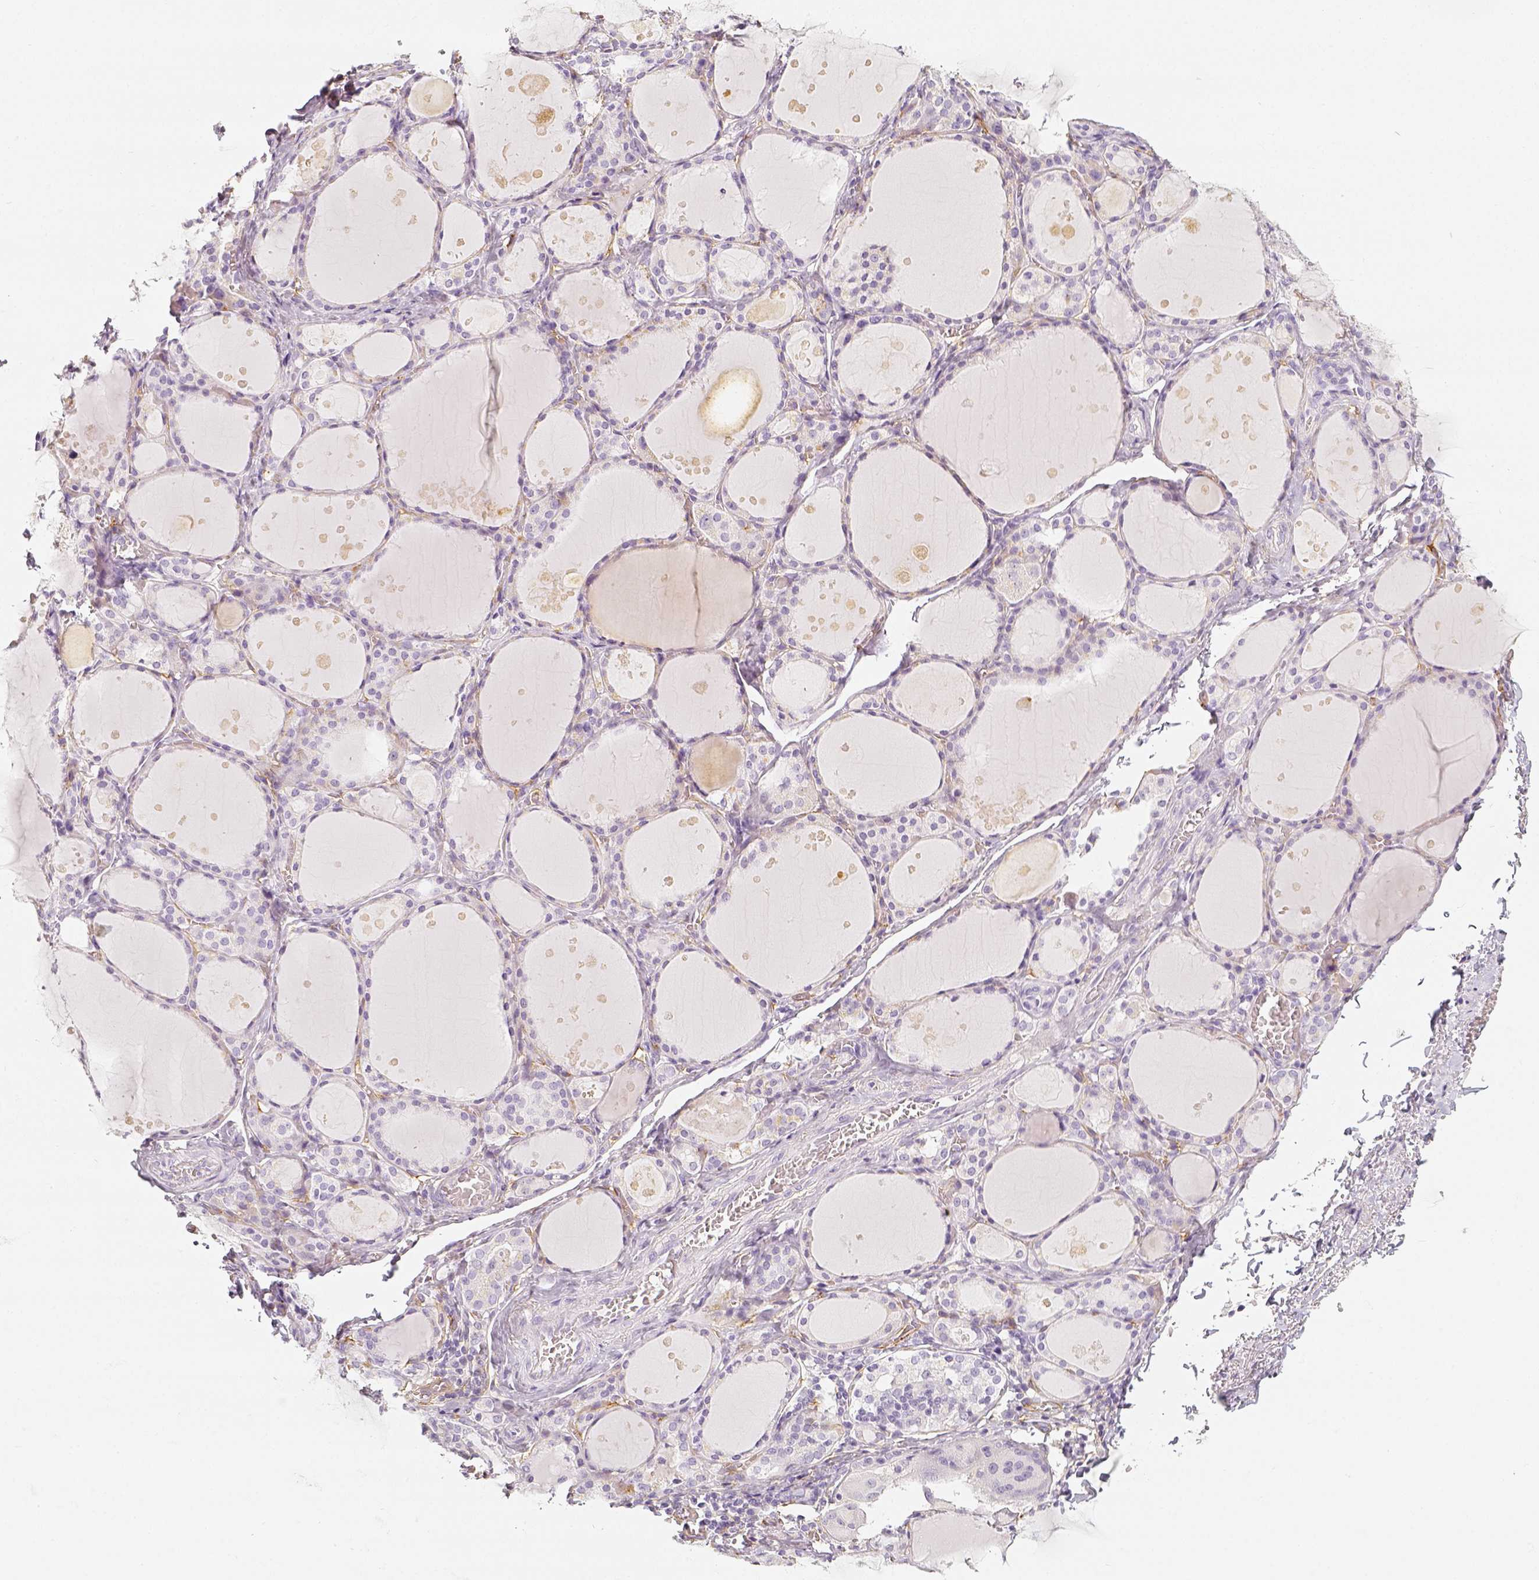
{"staining": {"intensity": "negative", "quantity": "none", "location": "none"}, "tissue": "thyroid gland", "cell_type": "Glandular cells", "image_type": "normal", "snomed": [{"axis": "morphology", "description": "Normal tissue, NOS"}, {"axis": "topography", "description": "Thyroid gland"}], "caption": "Glandular cells are negative for brown protein staining in benign thyroid gland. (DAB IHC visualized using brightfield microscopy, high magnification).", "gene": "THY1", "patient": {"sex": "male", "age": 68}}